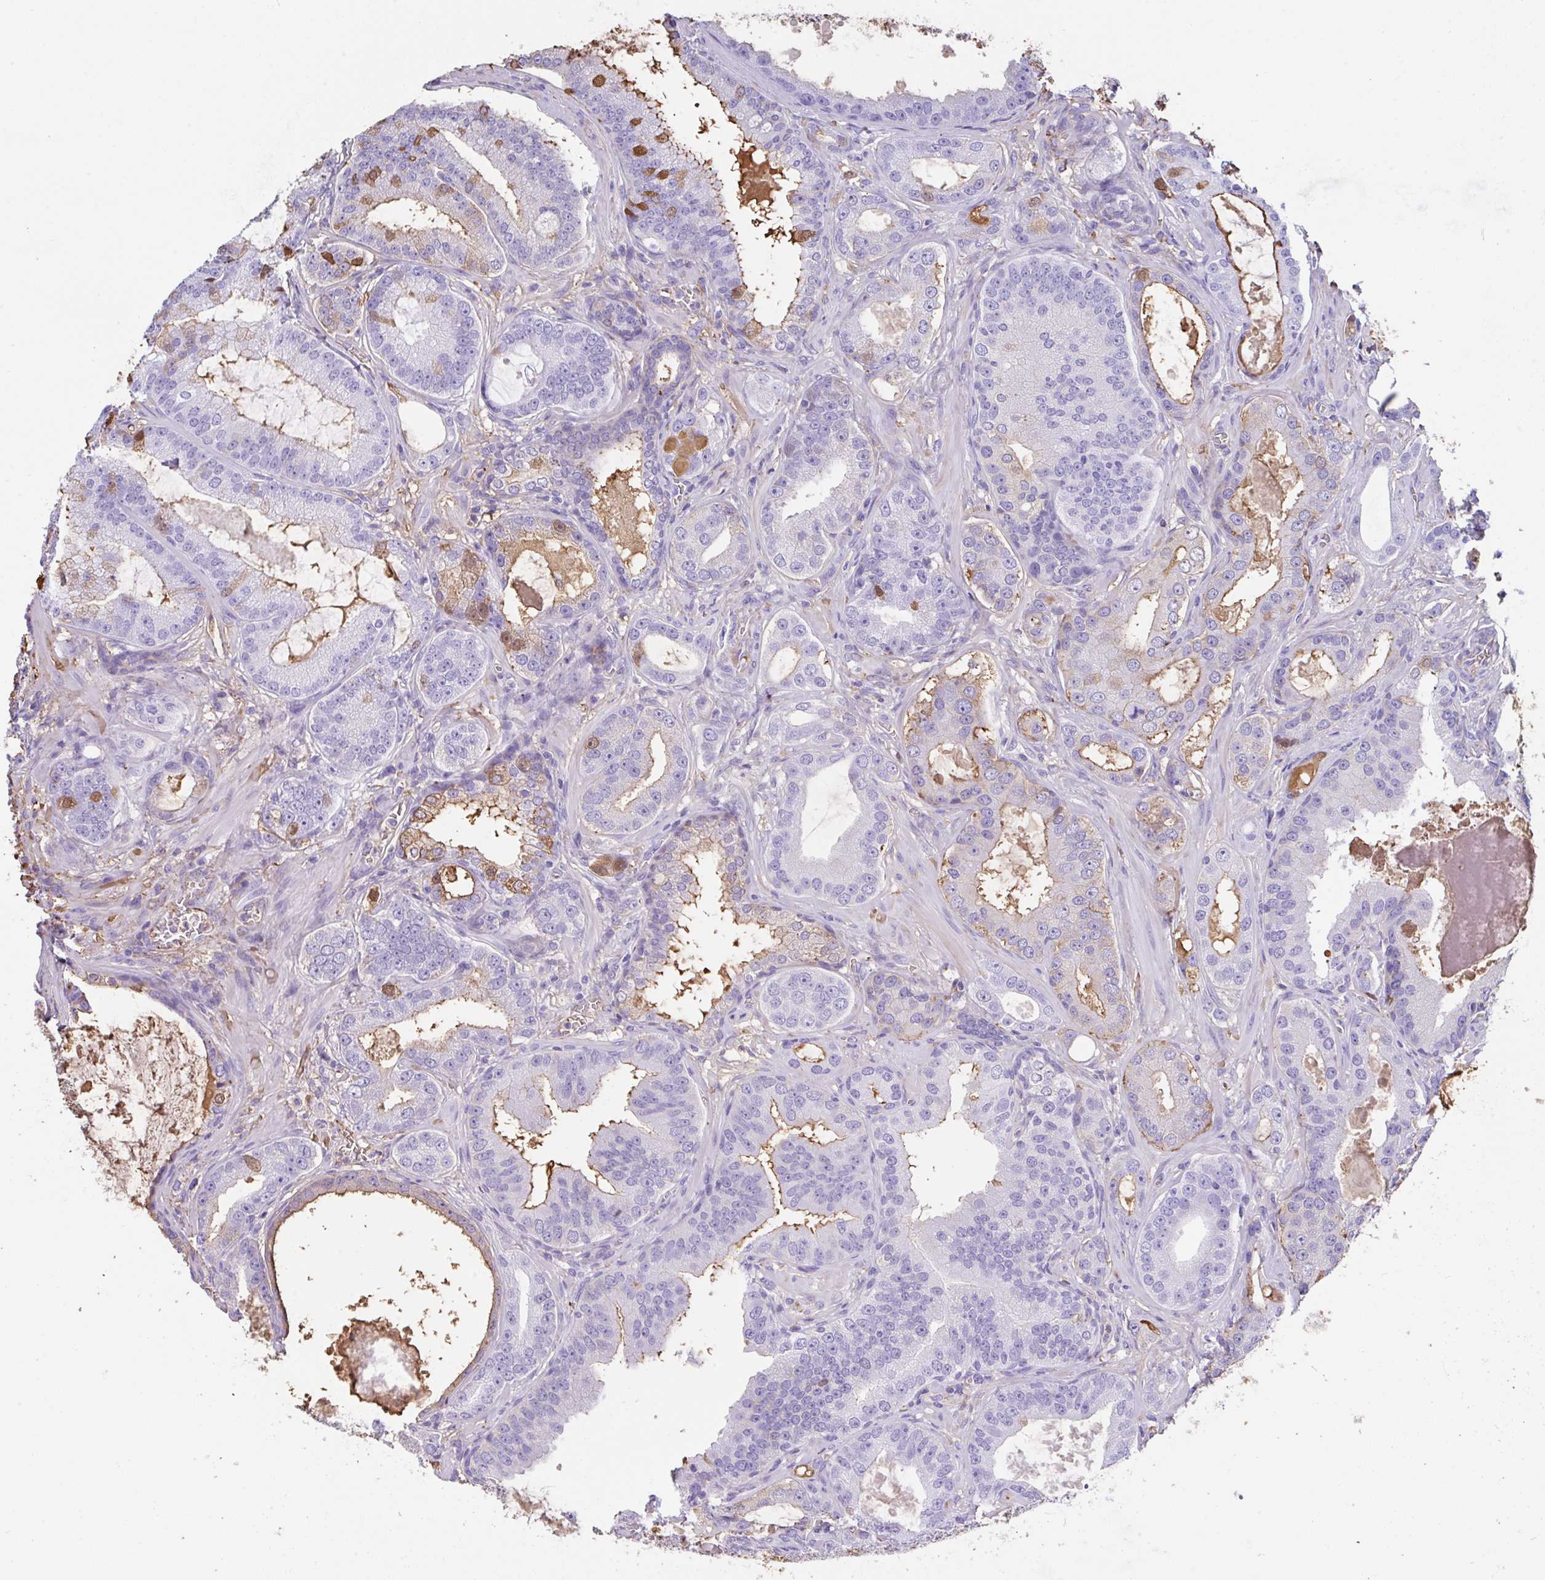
{"staining": {"intensity": "moderate", "quantity": "<25%", "location": "cytoplasmic/membranous,nuclear"}, "tissue": "prostate cancer", "cell_type": "Tumor cells", "image_type": "cancer", "snomed": [{"axis": "morphology", "description": "Adenocarcinoma, High grade"}, {"axis": "topography", "description": "Prostate"}], "caption": "Immunohistochemistry histopathology image of human prostate high-grade adenocarcinoma stained for a protein (brown), which shows low levels of moderate cytoplasmic/membranous and nuclear staining in approximately <25% of tumor cells.", "gene": "HOXC12", "patient": {"sex": "male", "age": 65}}